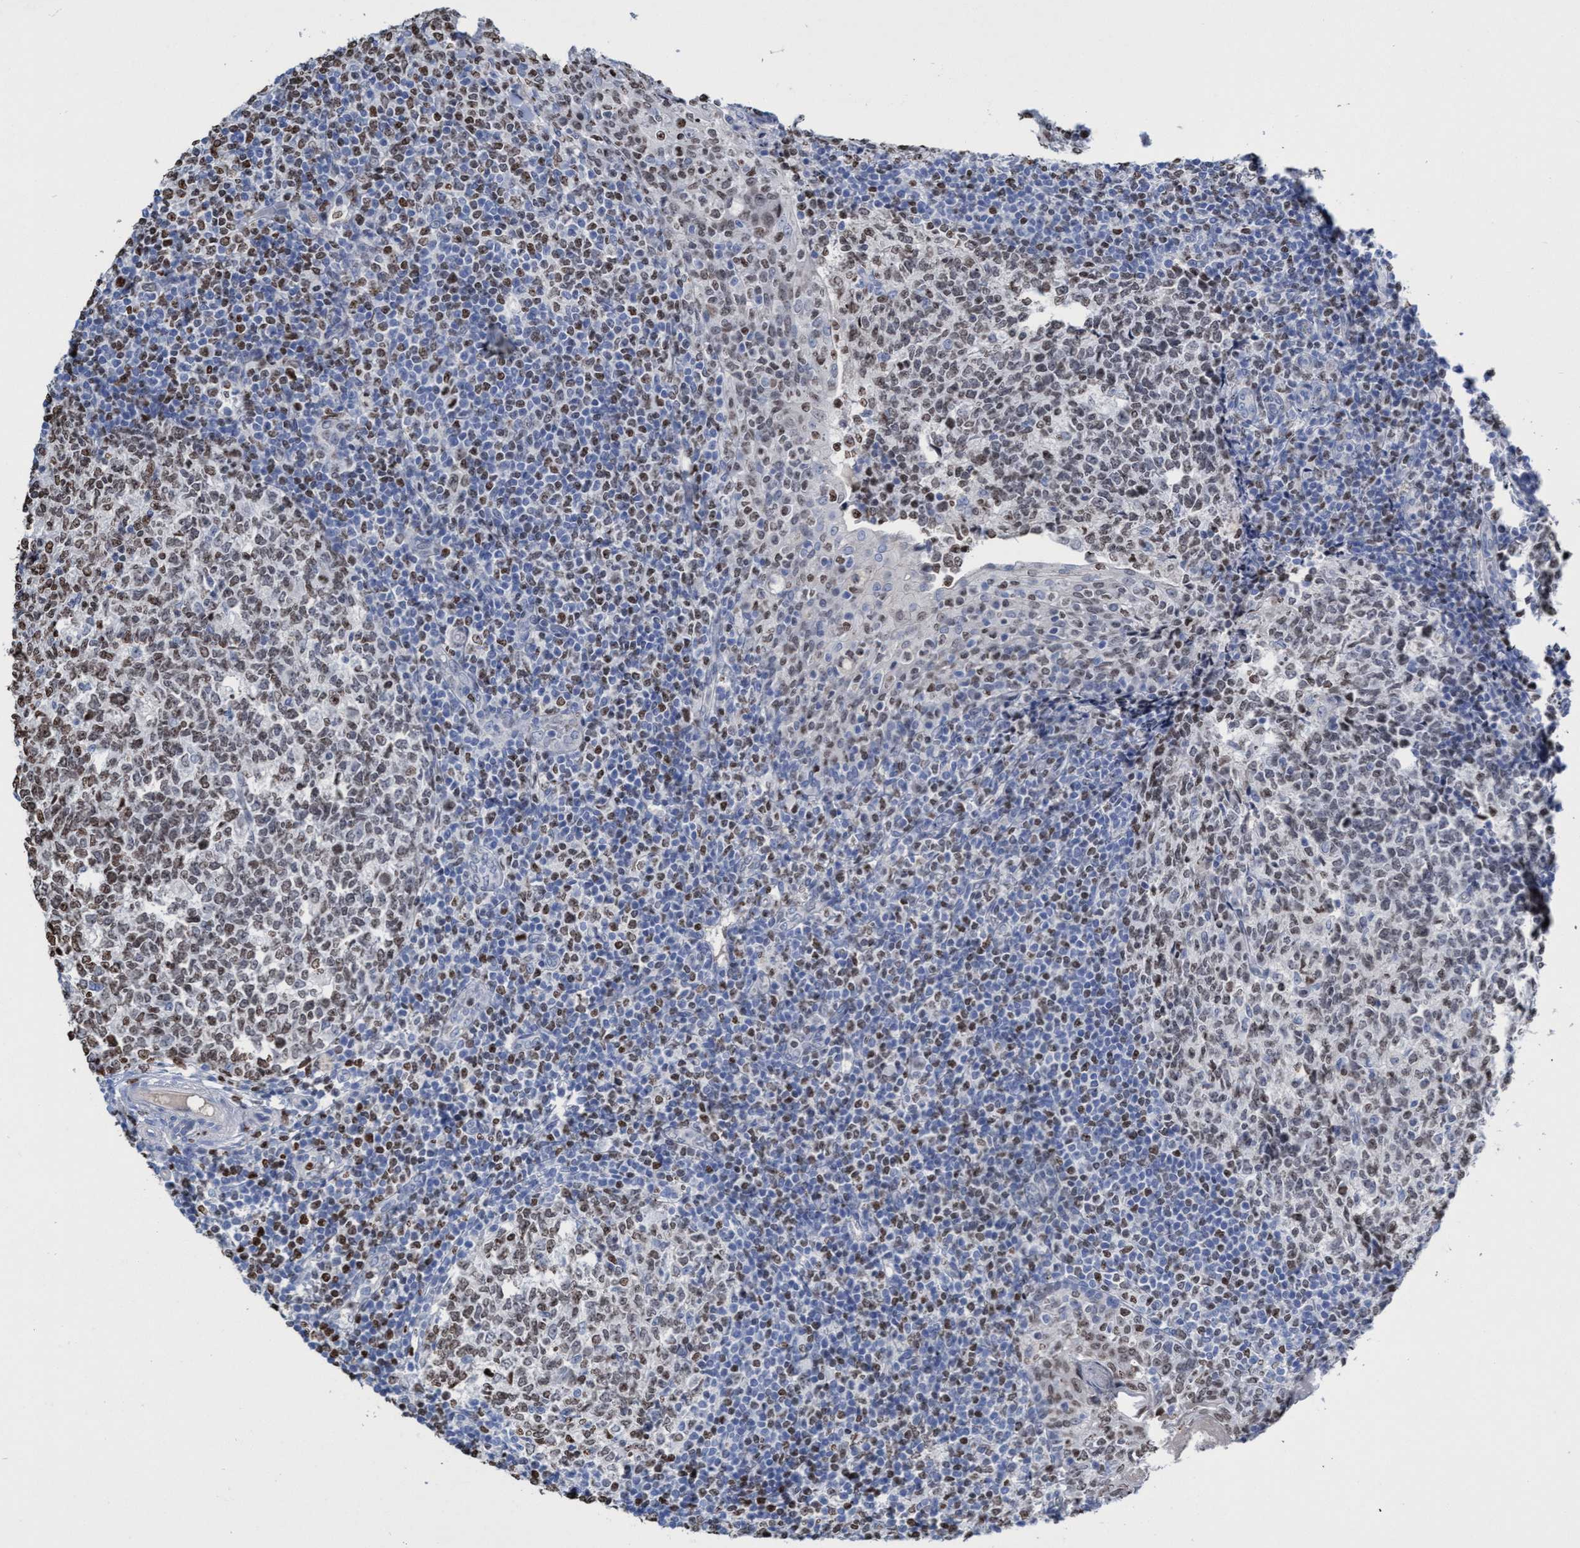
{"staining": {"intensity": "weak", "quantity": ">75%", "location": "nuclear"}, "tissue": "tonsil", "cell_type": "Germinal center cells", "image_type": "normal", "snomed": [{"axis": "morphology", "description": "Normal tissue, NOS"}, {"axis": "topography", "description": "Tonsil"}], "caption": "Weak nuclear staining for a protein is appreciated in approximately >75% of germinal center cells of benign tonsil using immunohistochemistry.", "gene": "CBX2", "patient": {"sex": "female", "age": 19}}